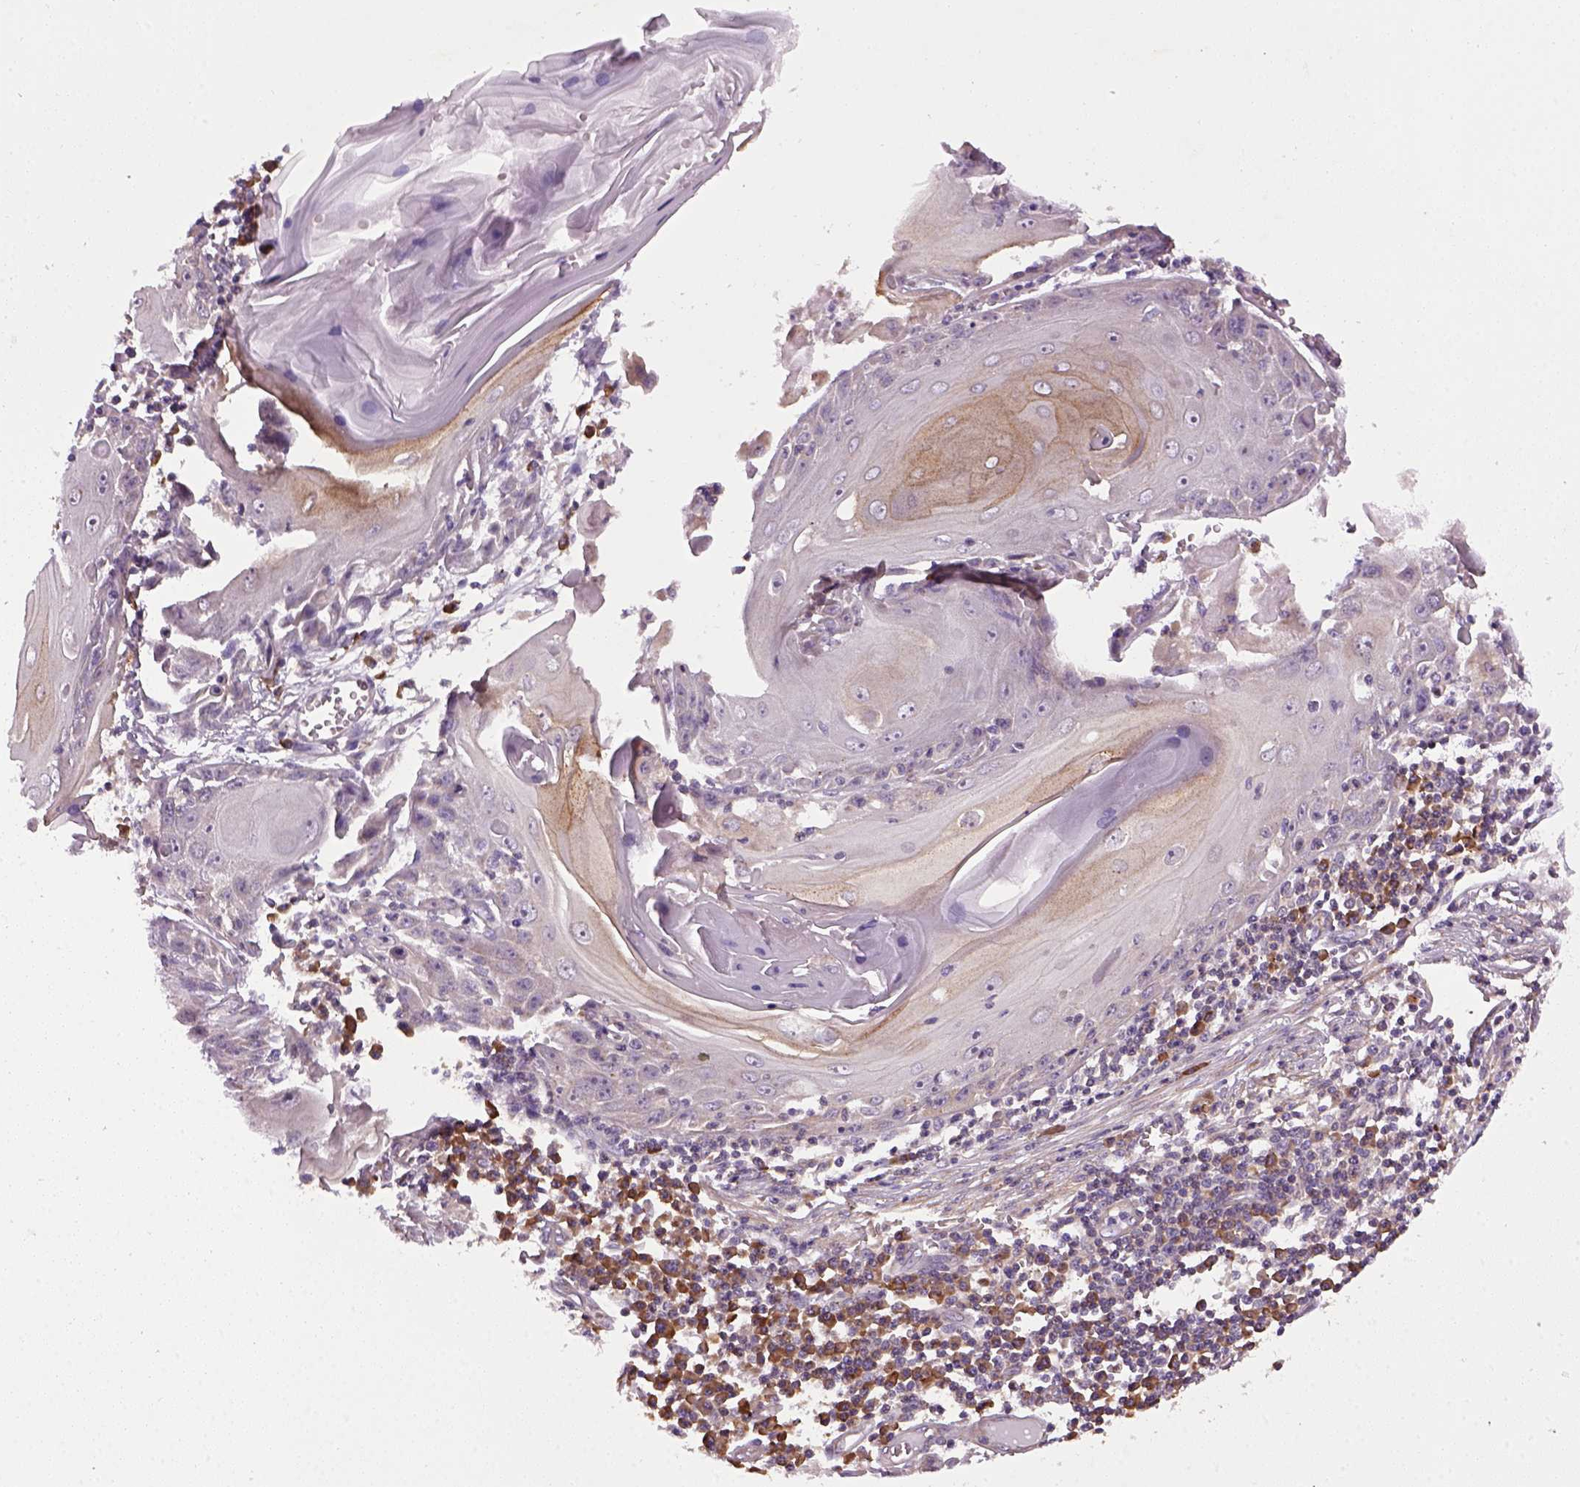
{"staining": {"intensity": "negative", "quantity": "none", "location": "none"}, "tissue": "skin cancer", "cell_type": "Tumor cells", "image_type": "cancer", "snomed": [{"axis": "morphology", "description": "Squamous cell carcinoma, NOS"}, {"axis": "topography", "description": "Skin"}, {"axis": "topography", "description": "Vulva"}], "caption": "Squamous cell carcinoma (skin) was stained to show a protein in brown. There is no significant staining in tumor cells.", "gene": "TPRG1", "patient": {"sex": "female", "age": 85}}